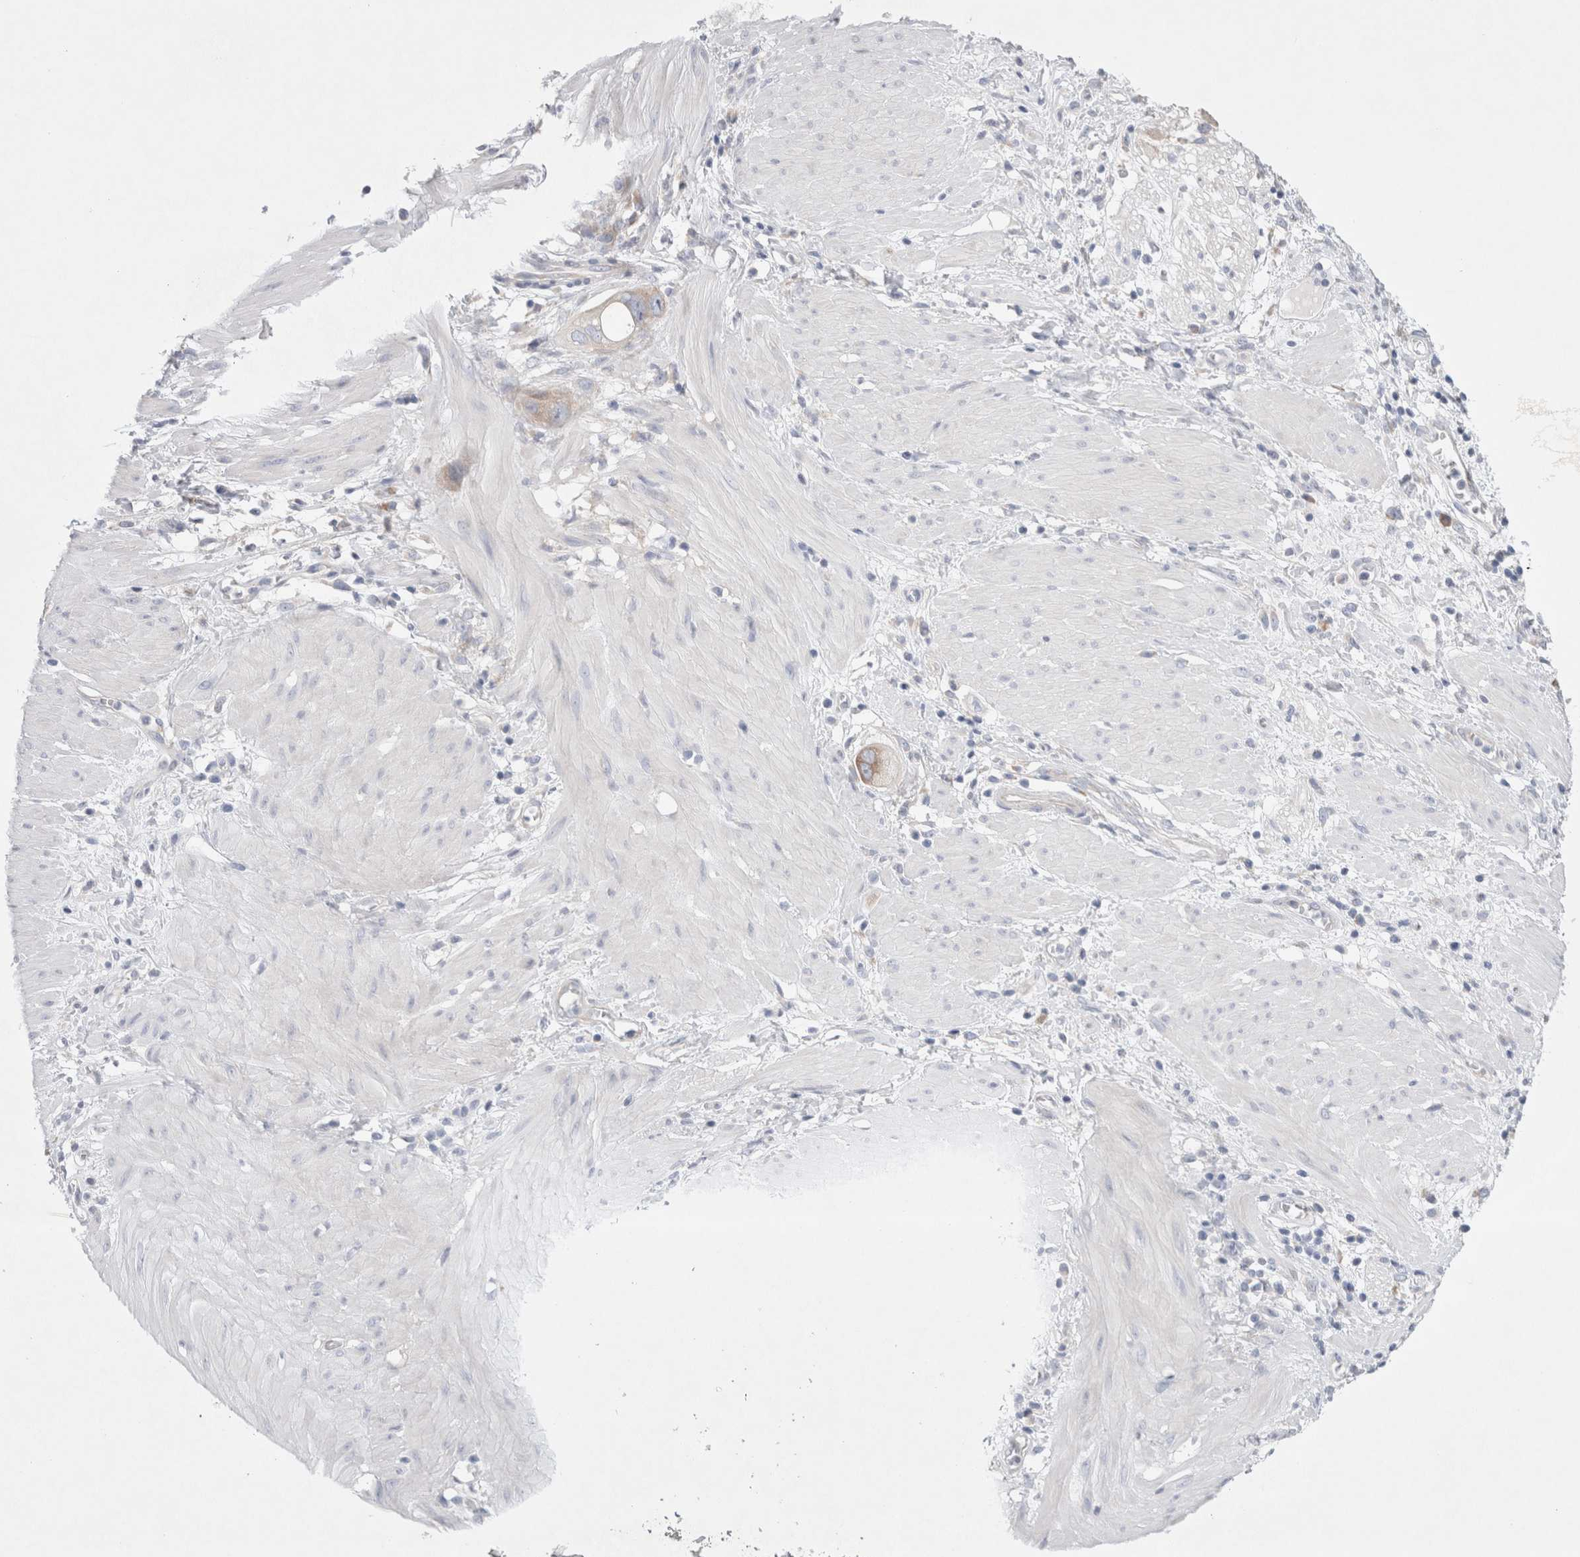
{"staining": {"intensity": "weak", "quantity": "<25%", "location": "cytoplasmic/membranous"}, "tissue": "stomach cancer", "cell_type": "Tumor cells", "image_type": "cancer", "snomed": [{"axis": "morphology", "description": "Adenocarcinoma, NOS"}, {"axis": "topography", "description": "Stomach"}, {"axis": "topography", "description": "Stomach, lower"}], "caption": "Immunohistochemistry (IHC) of stomach adenocarcinoma displays no positivity in tumor cells.", "gene": "RBM12B", "patient": {"sex": "female", "age": 48}}